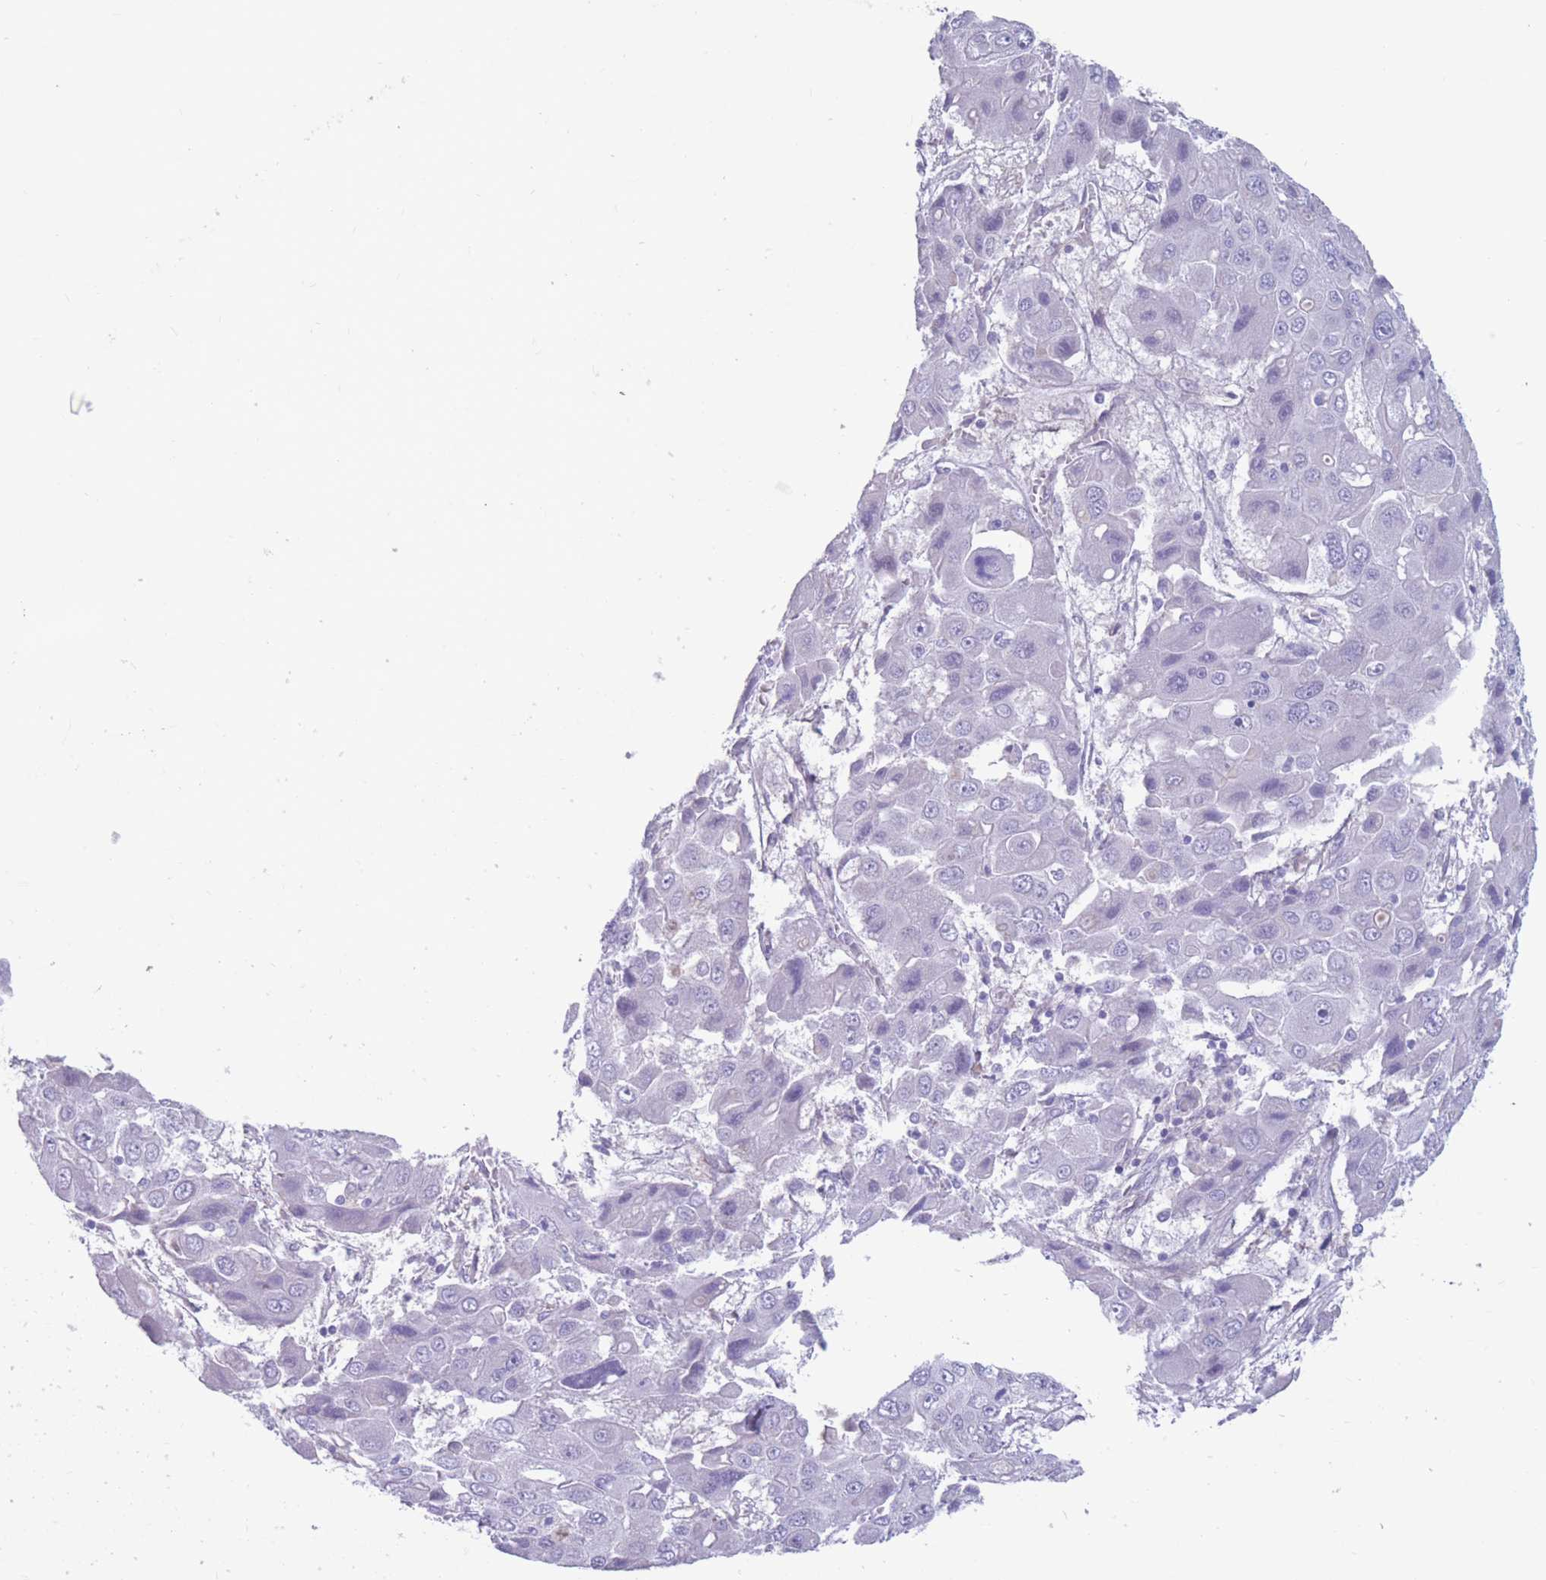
{"staining": {"intensity": "negative", "quantity": "none", "location": "none"}, "tissue": "liver cancer", "cell_type": "Tumor cells", "image_type": "cancer", "snomed": [{"axis": "morphology", "description": "Cholangiocarcinoma"}, {"axis": "topography", "description": "Liver"}], "caption": "The immunohistochemistry histopathology image has no significant expression in tumor cells of liver cancer tissue.", "gene": "DPYD", "patient": {"sex": "male", "age": 67}}